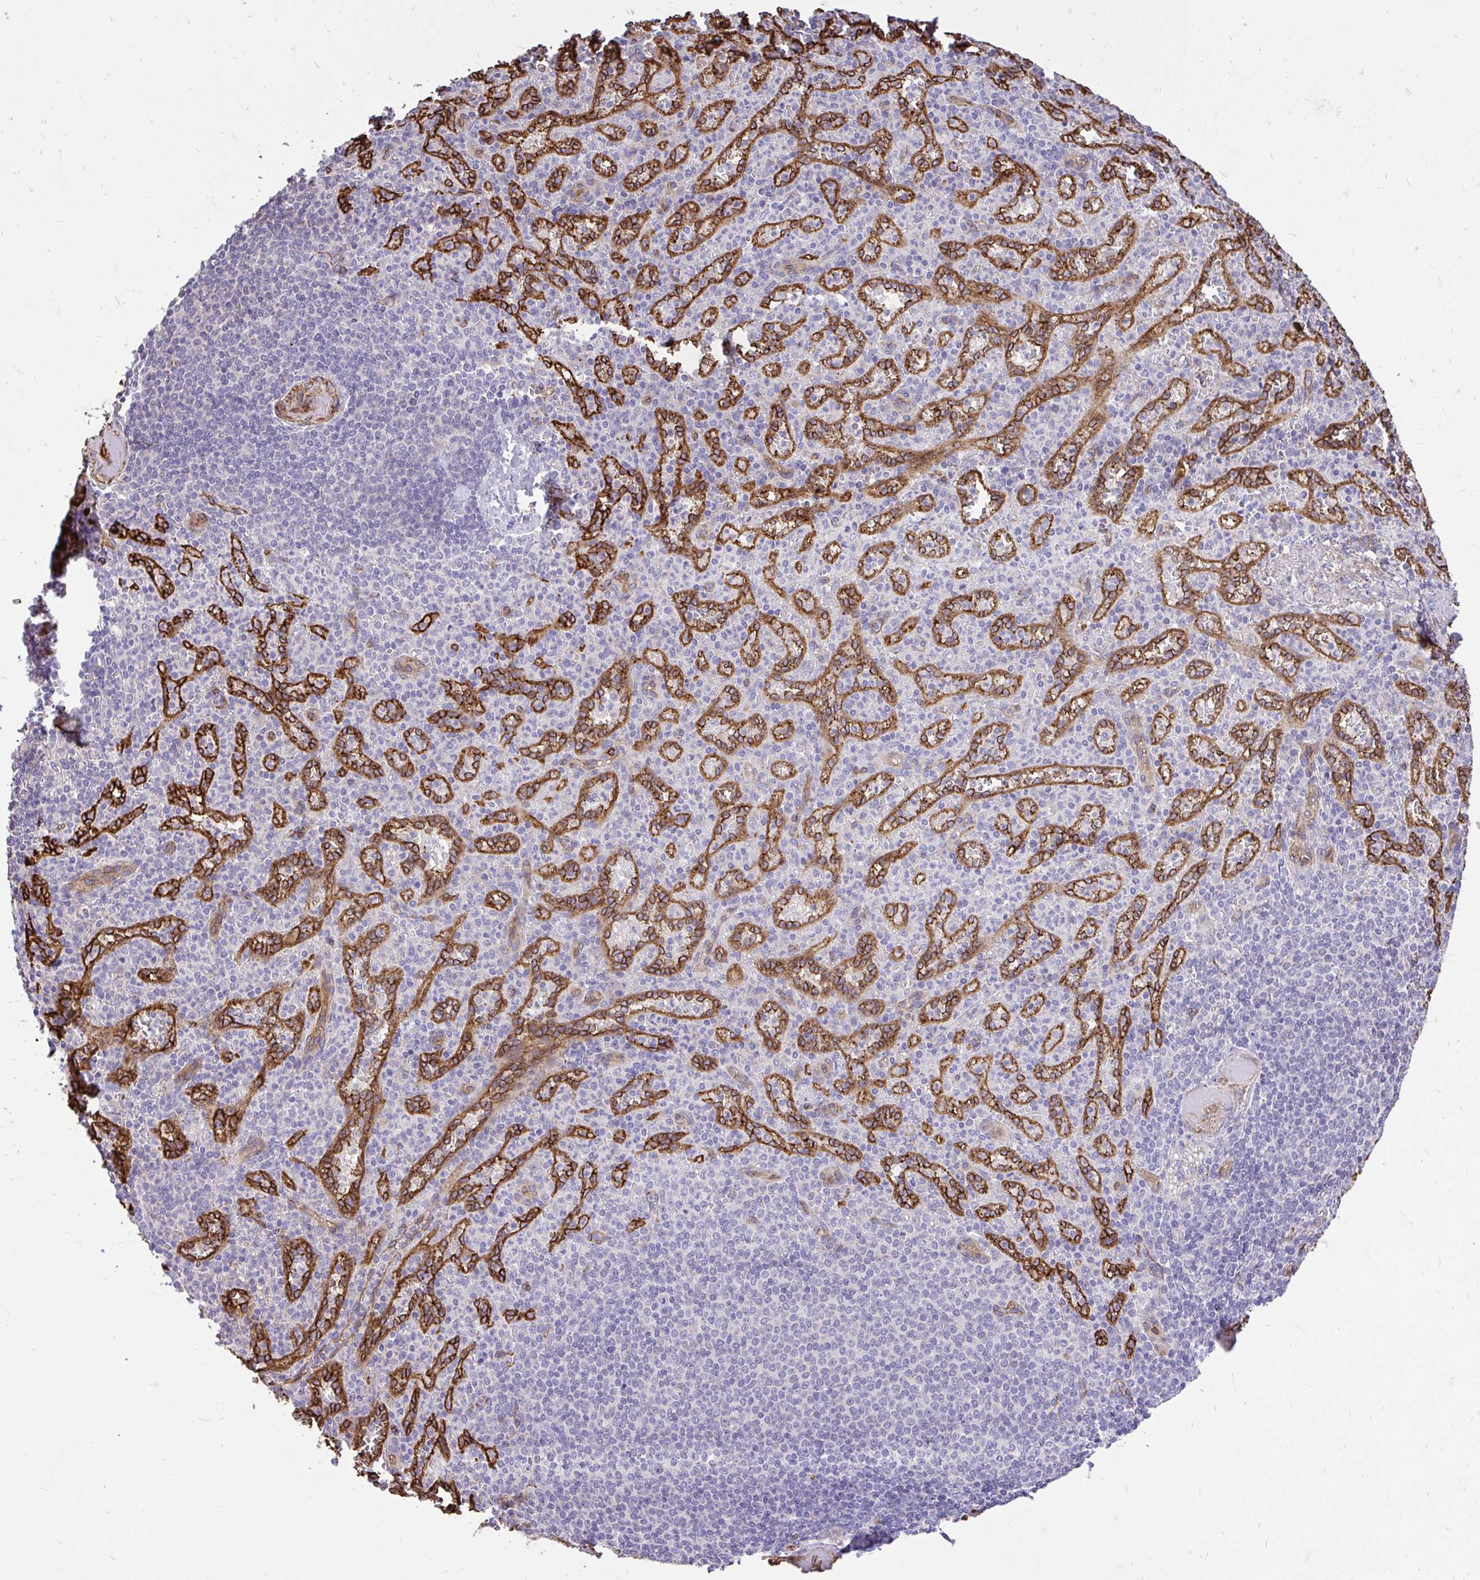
{"staining": {"intensity": "negative", "quantity": "none", "location": "none"}, "tissue": "spleen", "cell_type": "Cells in red pulp", "image_type": "normal", "snomed": [{"axis": "morphology", "description": "Normal tissue, NOS"}, {"axis": "topography", "description": "Spleen"}], "caption": "Cells in red pulp show no significant protein staining in benign spleen. Brightfield microscopy of IHC stained with DAB (brown) and hematoxylin (blue), captured at high magnification.", "gene": "PTPRK", "patient": {"sex": "female", "age": 74}}